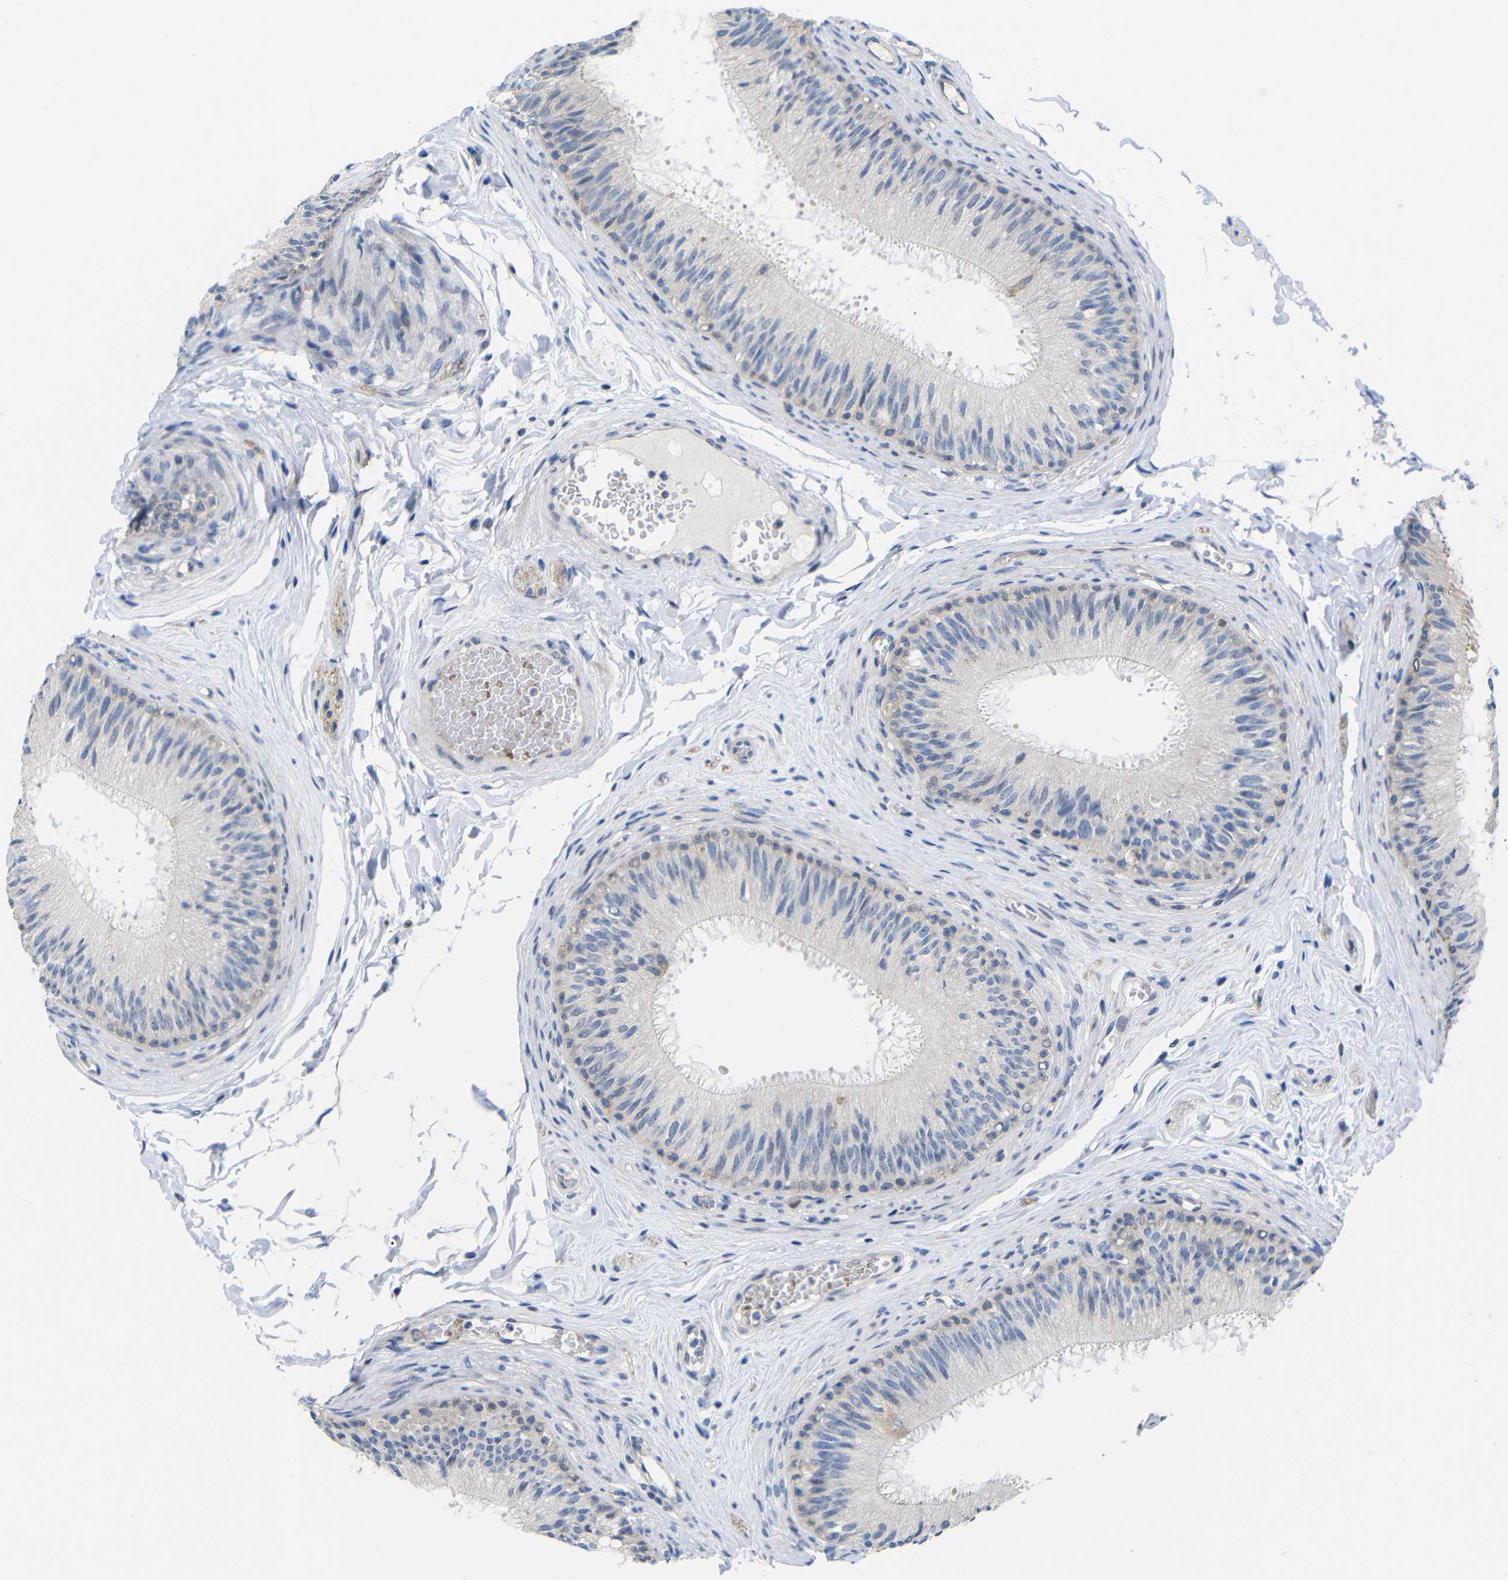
{"staining": {"intensity": "weak", "quantity": "<25%", "location": "cytoplasmic/membranous"}, "tissue": "epididymis", "cell_type": "Glandular cells", "image_type": "normal", "snomed": [{"axis": "morphology", "description": "Normal tissue, NOS"}, {"axis": "topography", "description": "Testis"}, {"axis": "topography", "description": "Epididymis"}], "caption": "Immunohistochemistry (IHC) of unremarkable epididymis displays no positivity in glandular cells. (DAB immunohistochemistry, high magnification).", "gene": "CMTM1", "patient": {"sex": "male", "age": 36}}